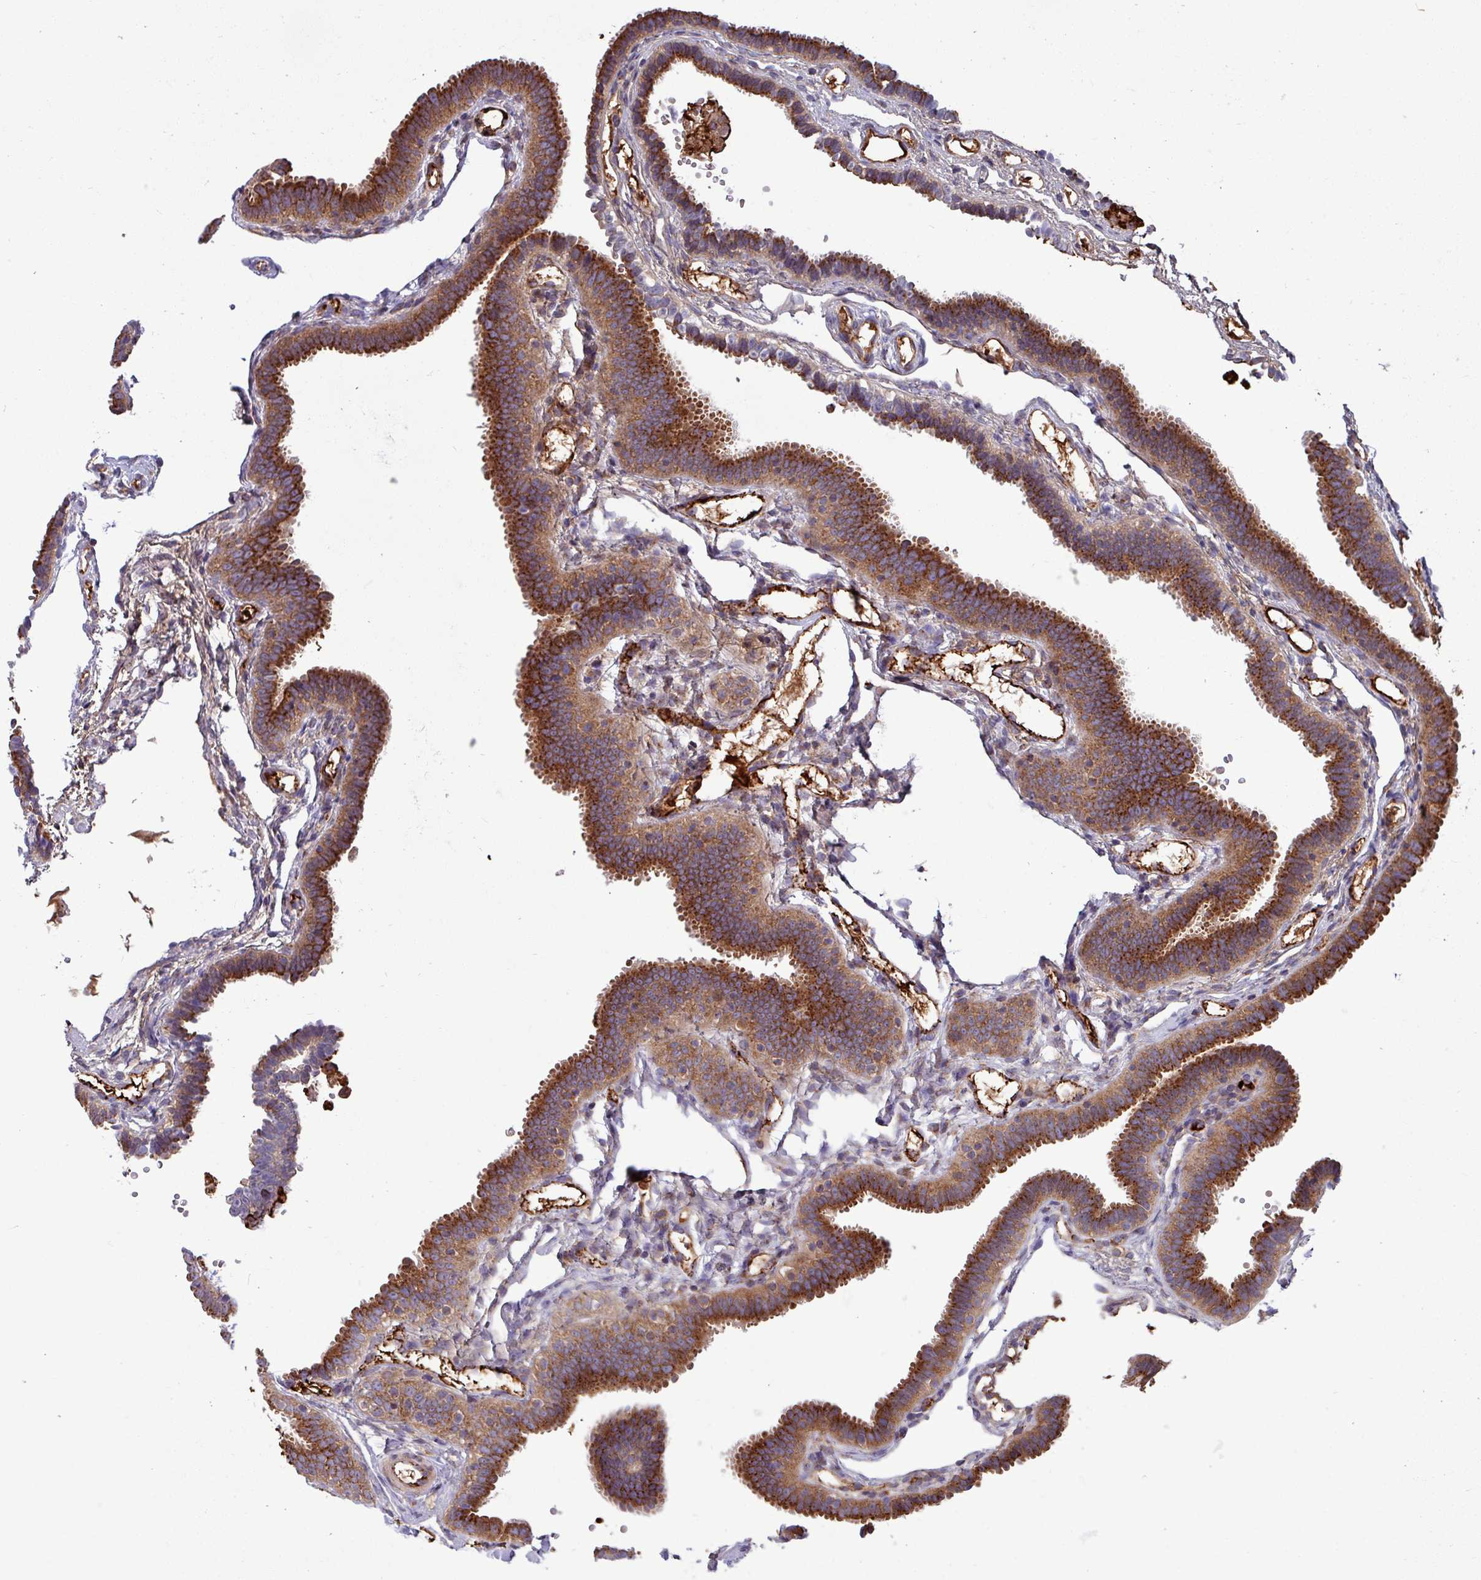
{"staining": {"intensity": "moderate", "quantity": ">75%", "location": "cytoplasmic/membranous"}, "tissue": "fallopian tube", "cell_type": "Glandular cells", "image_type": "normal", "snomed": [{"axis": "morphology", "description": "Normal tissue, NOS"}, {"axis": "topography", "description": "Fallopian tube"}], "caption": "The photomicrograph demonstrates immunohistochemical staining of benign fallopian tube. There is moderate cytoplasmic/membranous expression is seen in about >75% of glandular cells. Nuclei are stained in blue.", "gene": "LSM12", "patient": {"sex": "female", "age": 37}}